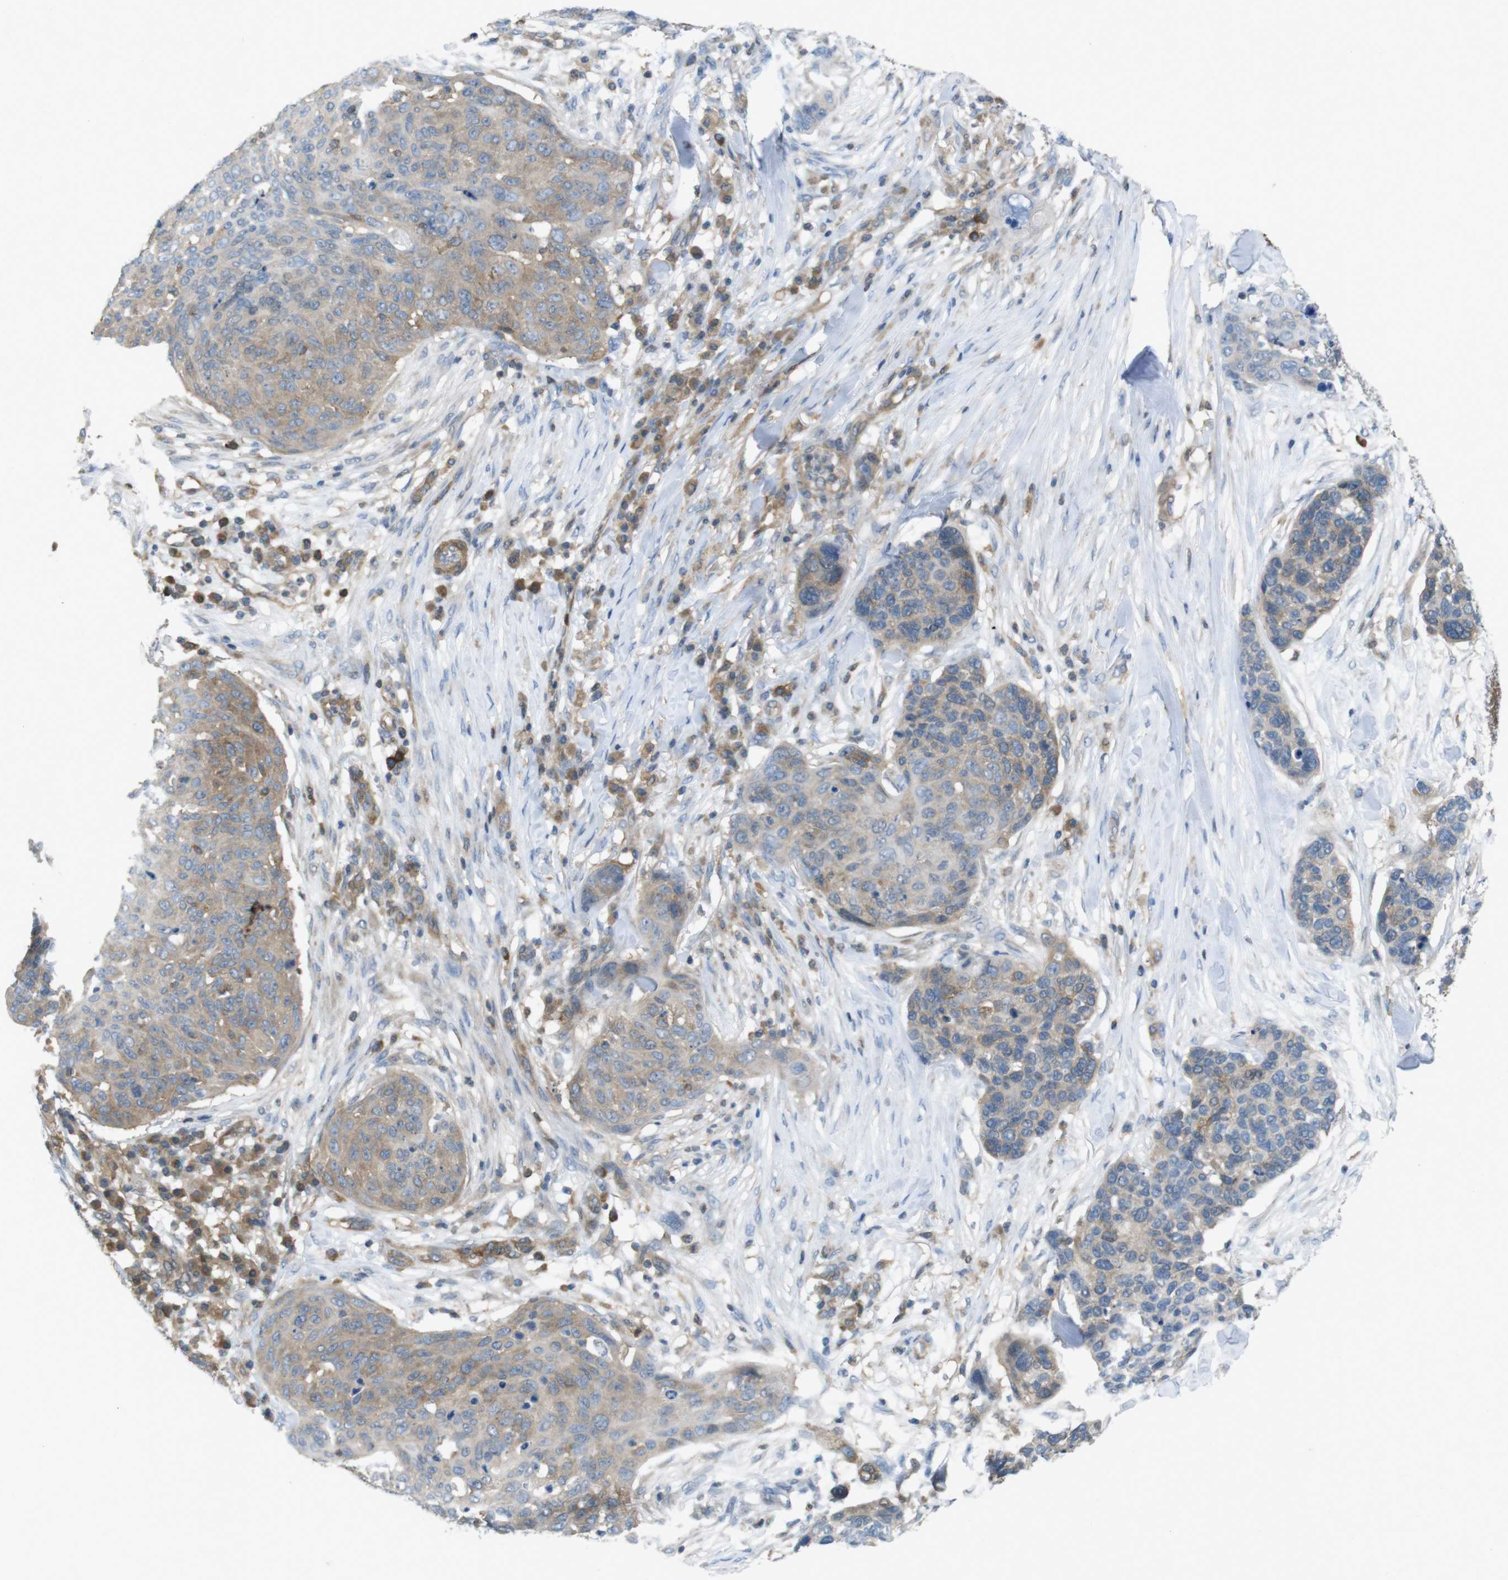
{"staining": {"intensity": "moderate", "quantity": "25%-75%", "location": "cytoplasmic/membranous"}, "tissue": "skin cancer", "cell_type": "Tumor cells", "image_type": "cancer", "snomed": [{"axis": "morphology", "description": "Squamous cell carcinoma in situ, NOS"}, {"axis": "morphology", "description": "Squamous cell carcinoma, NOS"}, {"axis": "topography", "description": "Skin"}], "caption": "DAB immunohistochemical staining of human squamous cell carcinoma (skin) exhibits moderate cytoplasmic/membranous protein expression in about 25%-75% of tumor cells.", "gene": "MTHFD1", "patient": {"sex": "male", "age": 93}}